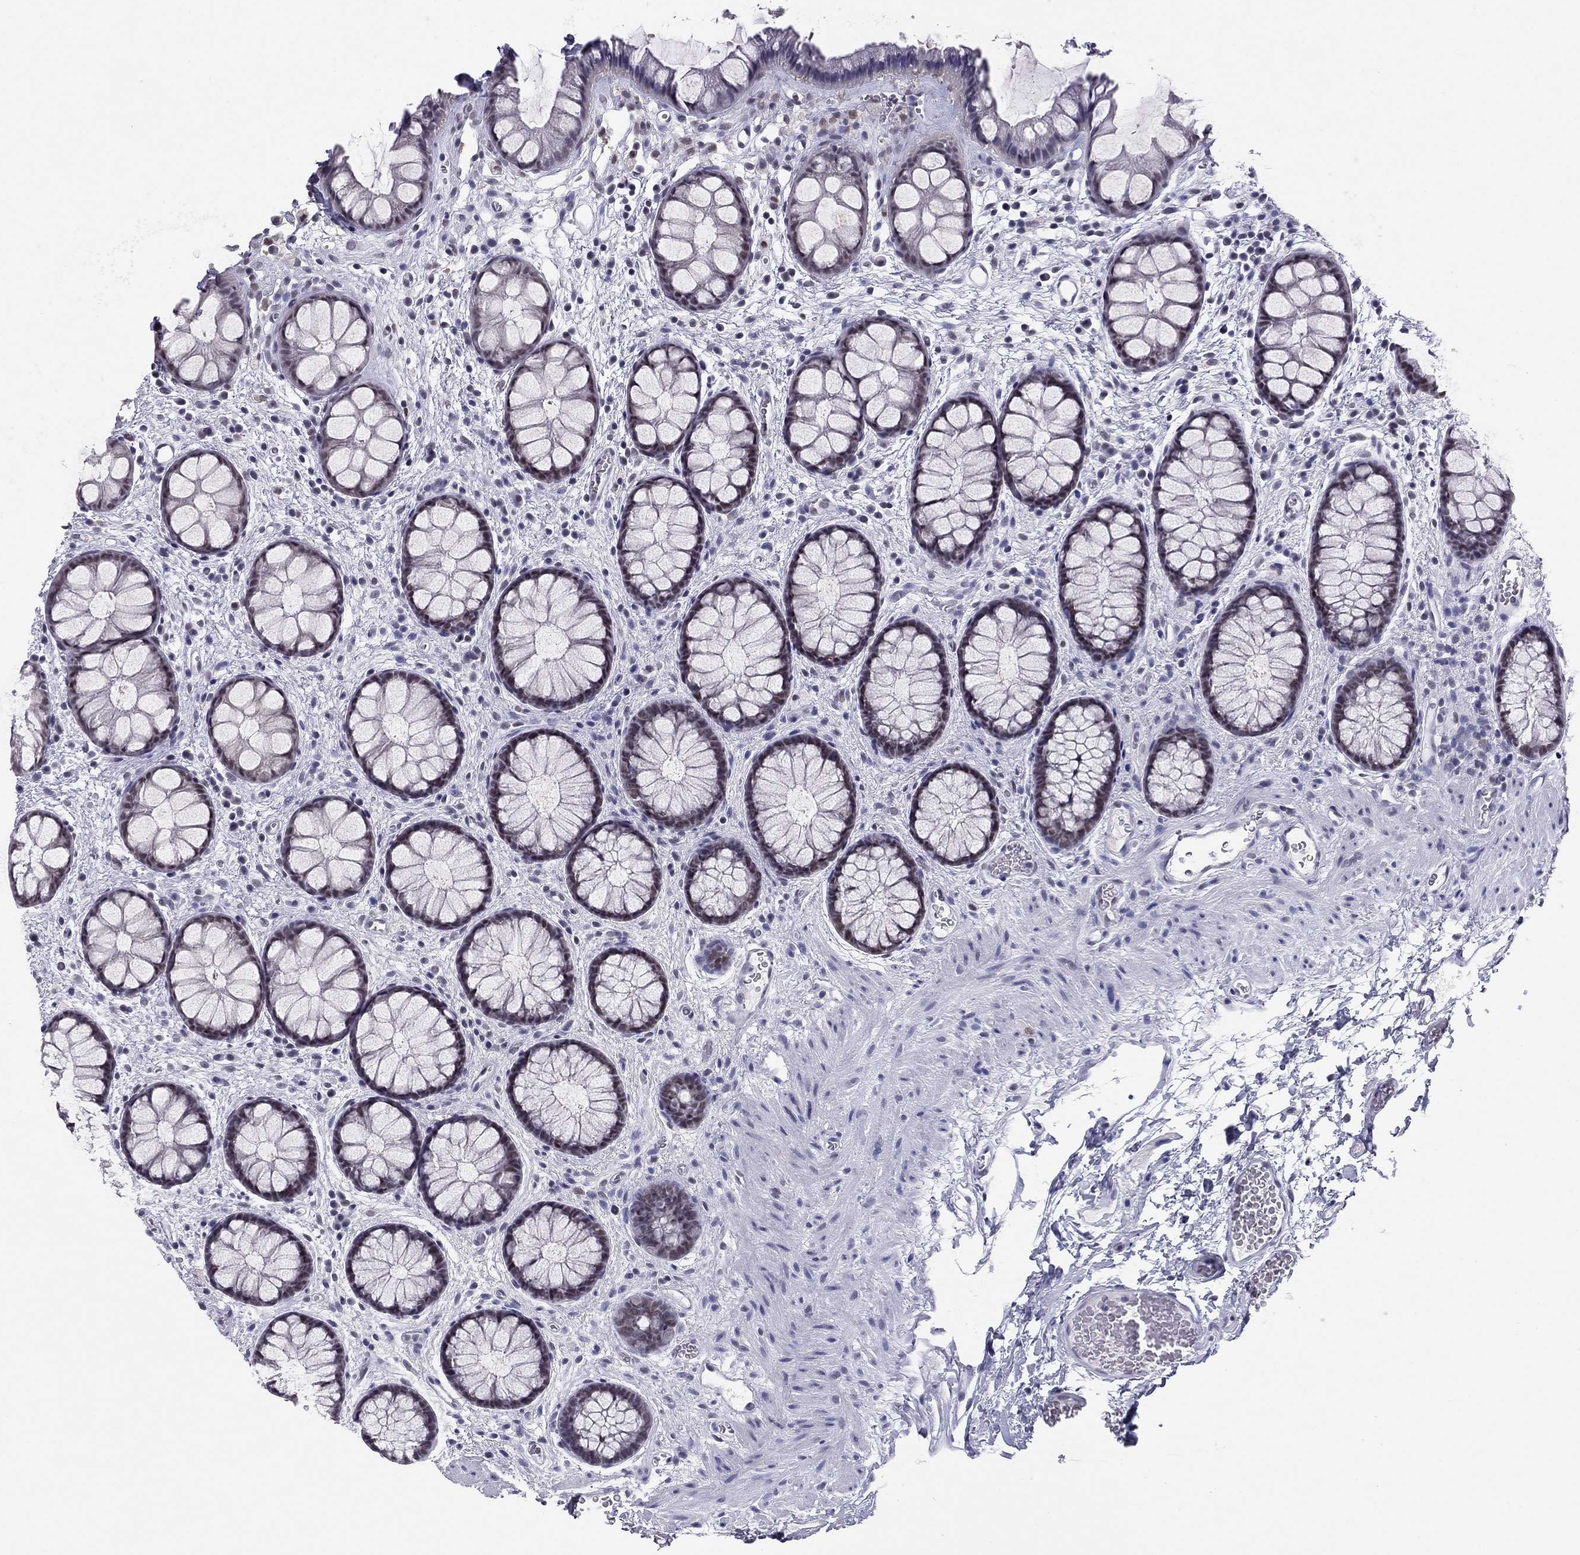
{"staining": {"intensity": "moderate", "quantity": "25%-75%", "location": "nuclear"}, "tissue": "rectum", "cell_type": "Glandular cells", "image_type": "normal", "snomed": [{"axis": "morphology", "description": "Normal tissue, NOS"}, {"axis": "topography", "description": "Rectum"}], "caption": "A histopathology image of rectum stained for a protein exhibits moderate nuclear brown staining in glandular cells.", "gene": "DOT1L", "patient": {"sex": "female", "age": 62}}